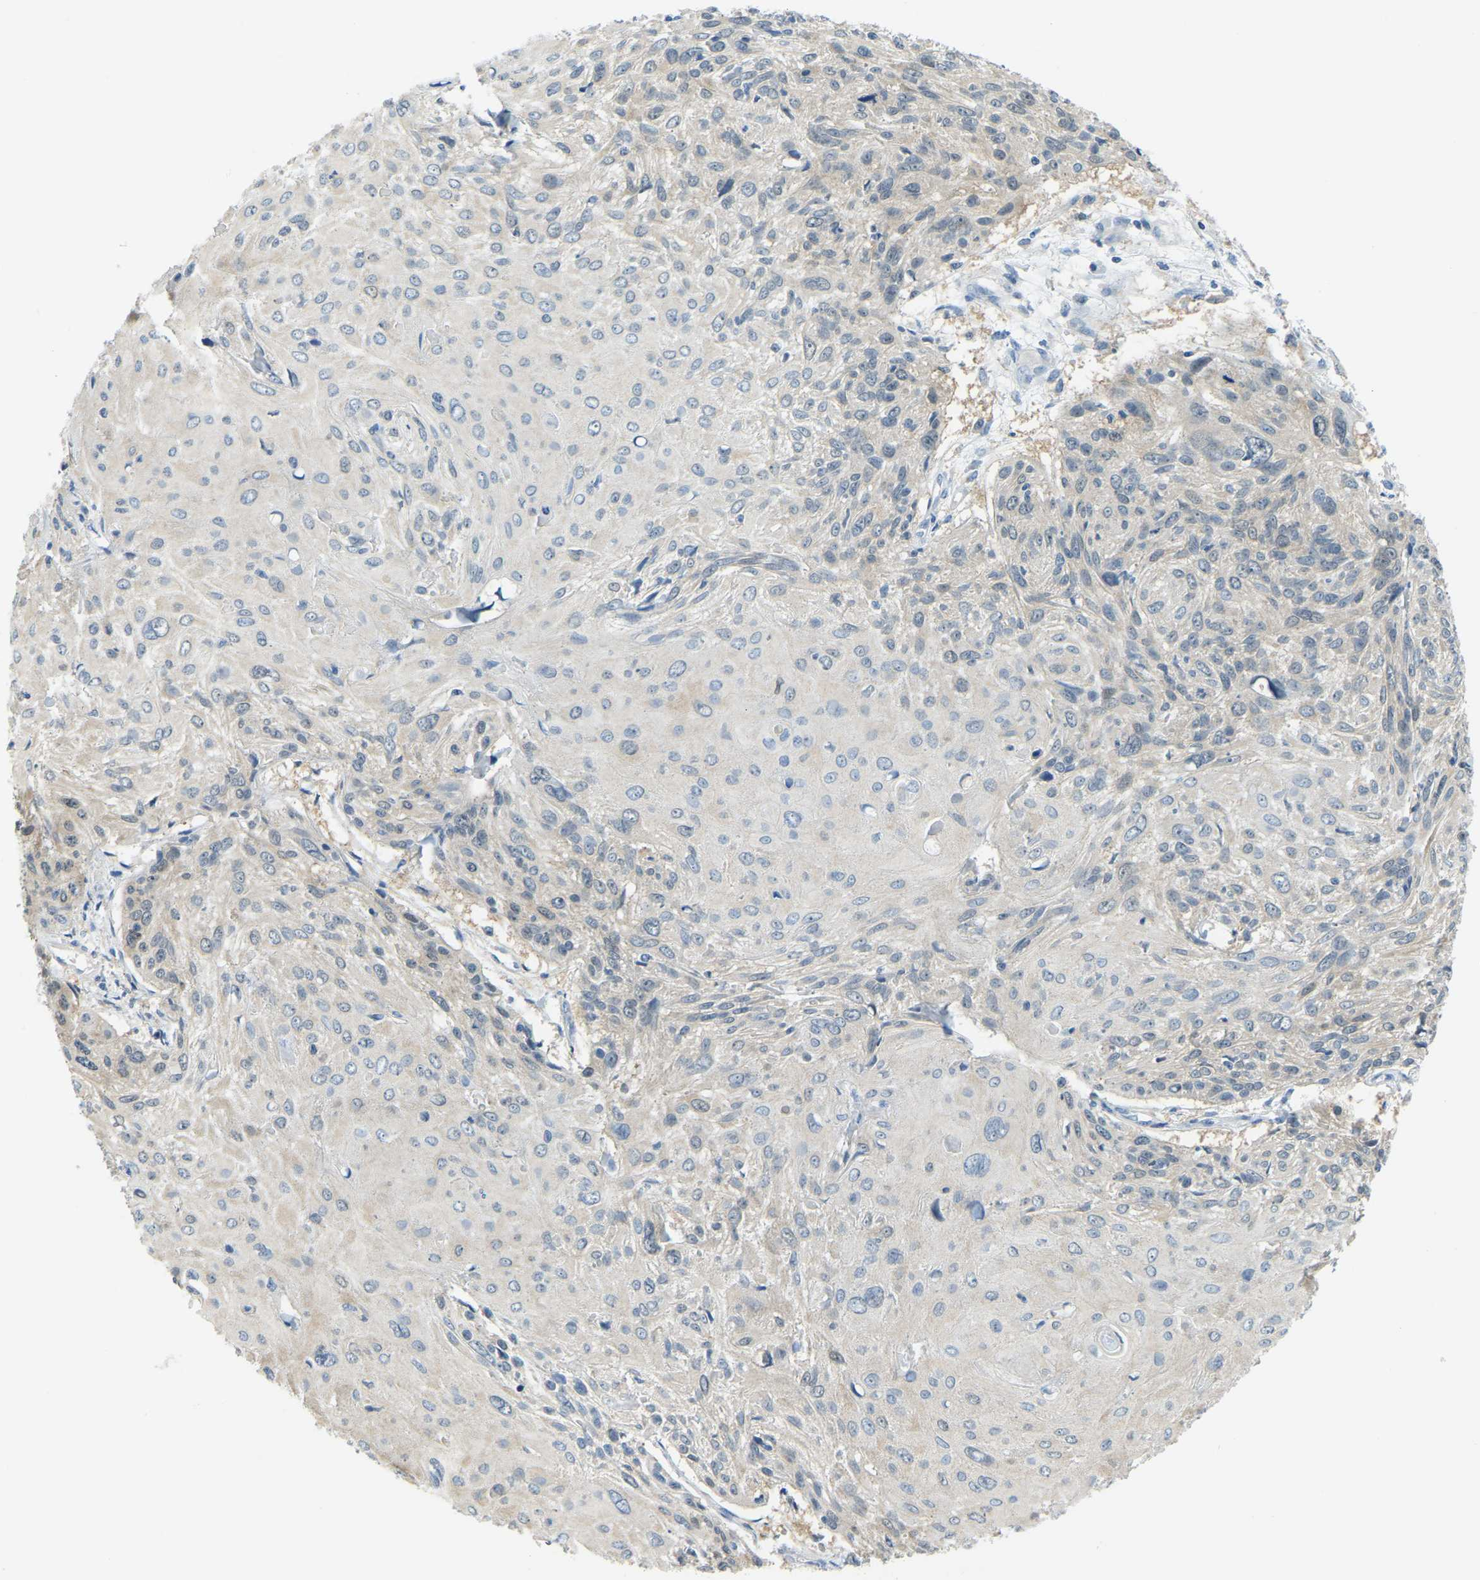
{"staining": {"intensity": "negative", "quantity": "none", "location": "none"}, "tissue": "cervical cancer", "cell_type": "Tumor cells", "image_type": "cancer", "snomed": [{"axis": "morphology", "description": "Squamous cell carcinoma, NOS"}, {"axis": "topography", "description": "Cervix"}], "caption": "Protein analysis of cervical squamous cell carcinoma reveals no significant expression in tumor cells.", "gene": "NME8", "patient": {"sex": "female", "age": 51}}